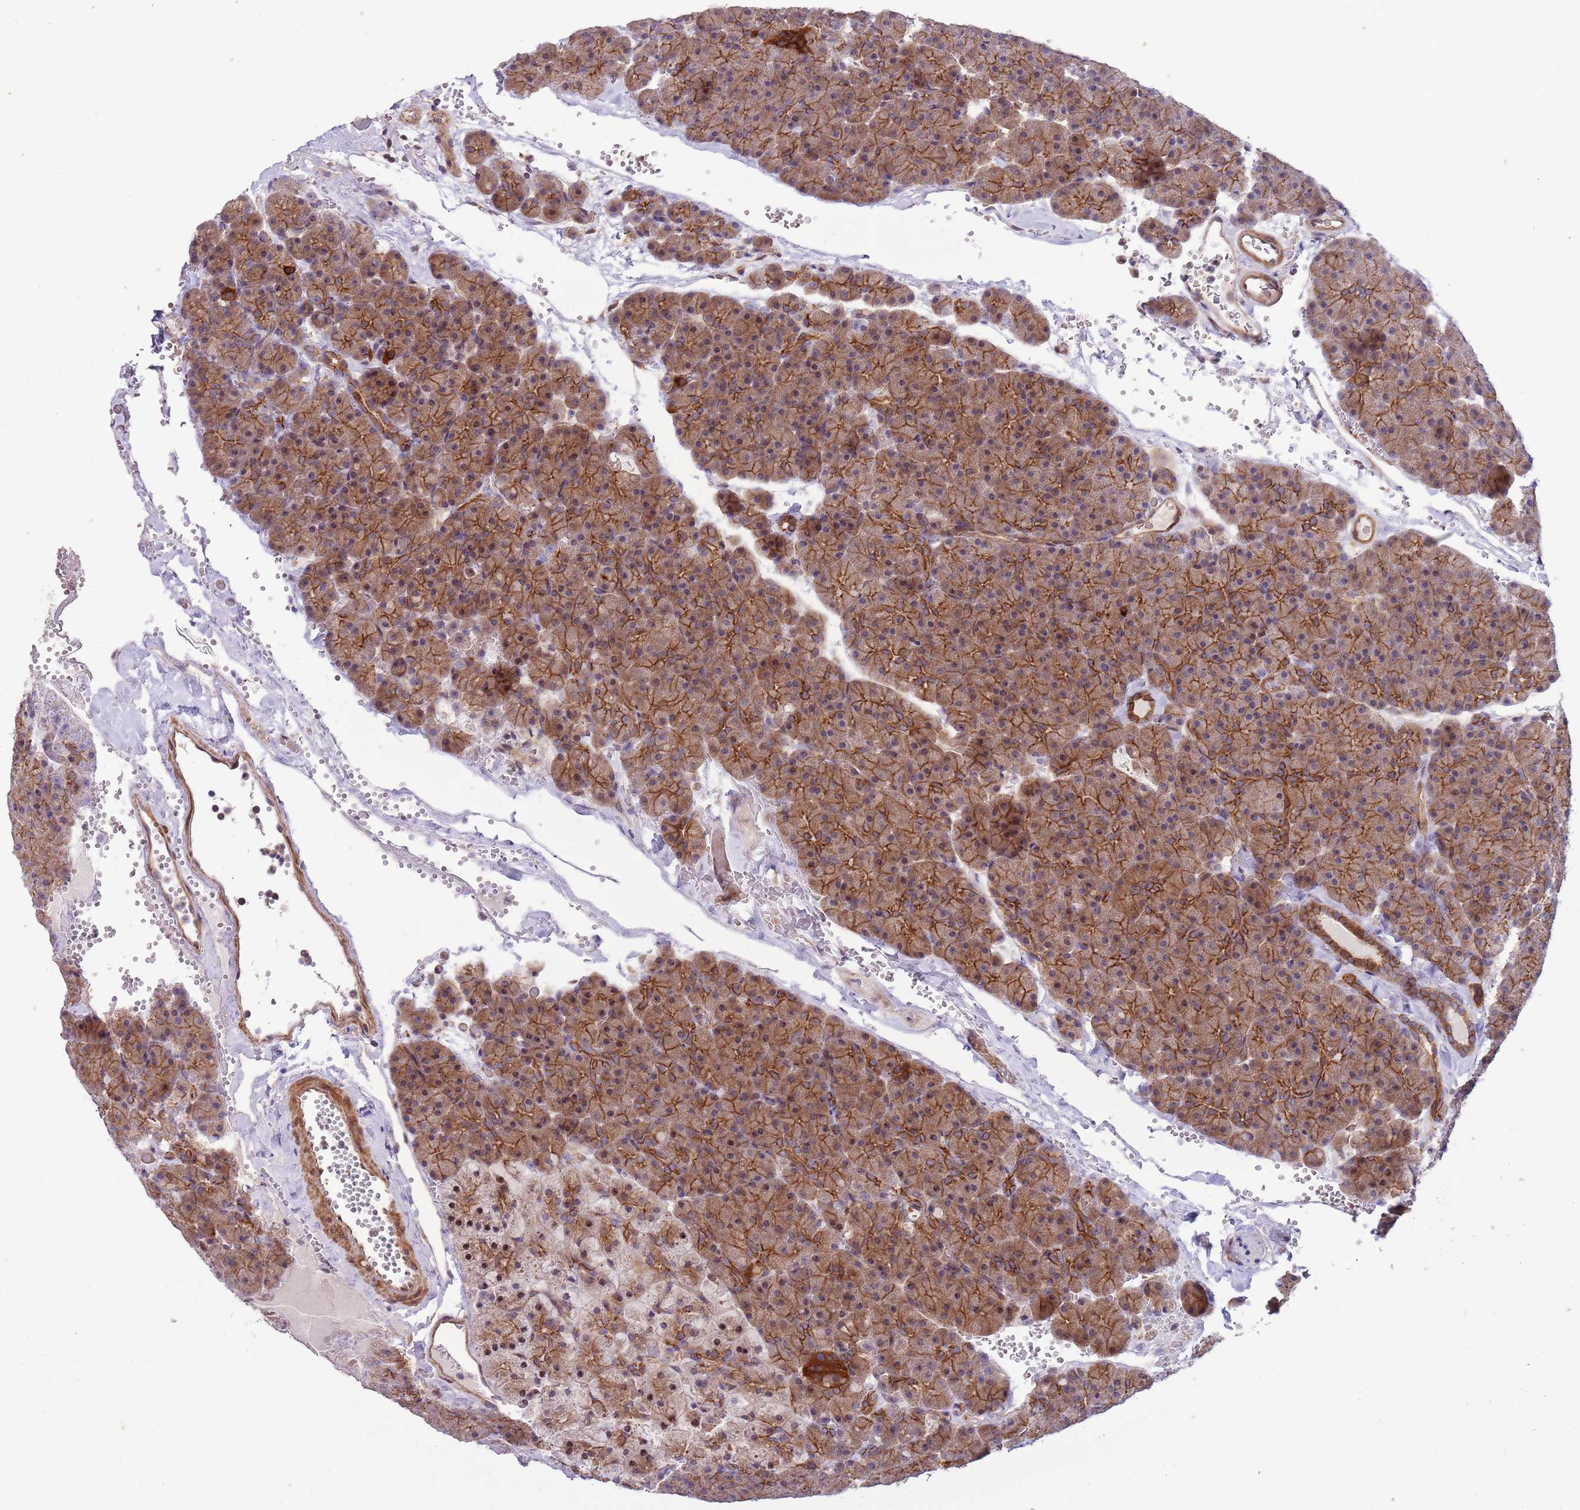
{"staining": {"intensity": "strong", "quantity": "25%-75%", "location": "cytoplasmic/membranous"}, "tissue": "pancreas", "cell_type": "Exocrine glandular cells", "image_type": "normal", "snomed": [{"axis": "morphology", "description": "Normal tissue, NOS"}, {"axis": "topography", "description": "Pancreas"}], "caption": "Exocrine glandular cells reveal high levels of strong cytoplasmic/membranous staining in approximately 25%-75% of cells in unremarkable pancreas. The protein of interest is stained brown, and the nuclei are stained in blue (DAB IHC with brightfield microscopy, high magnification).", "gene": "ITGB6", "patient": {"sex": "male", "age": 36}}